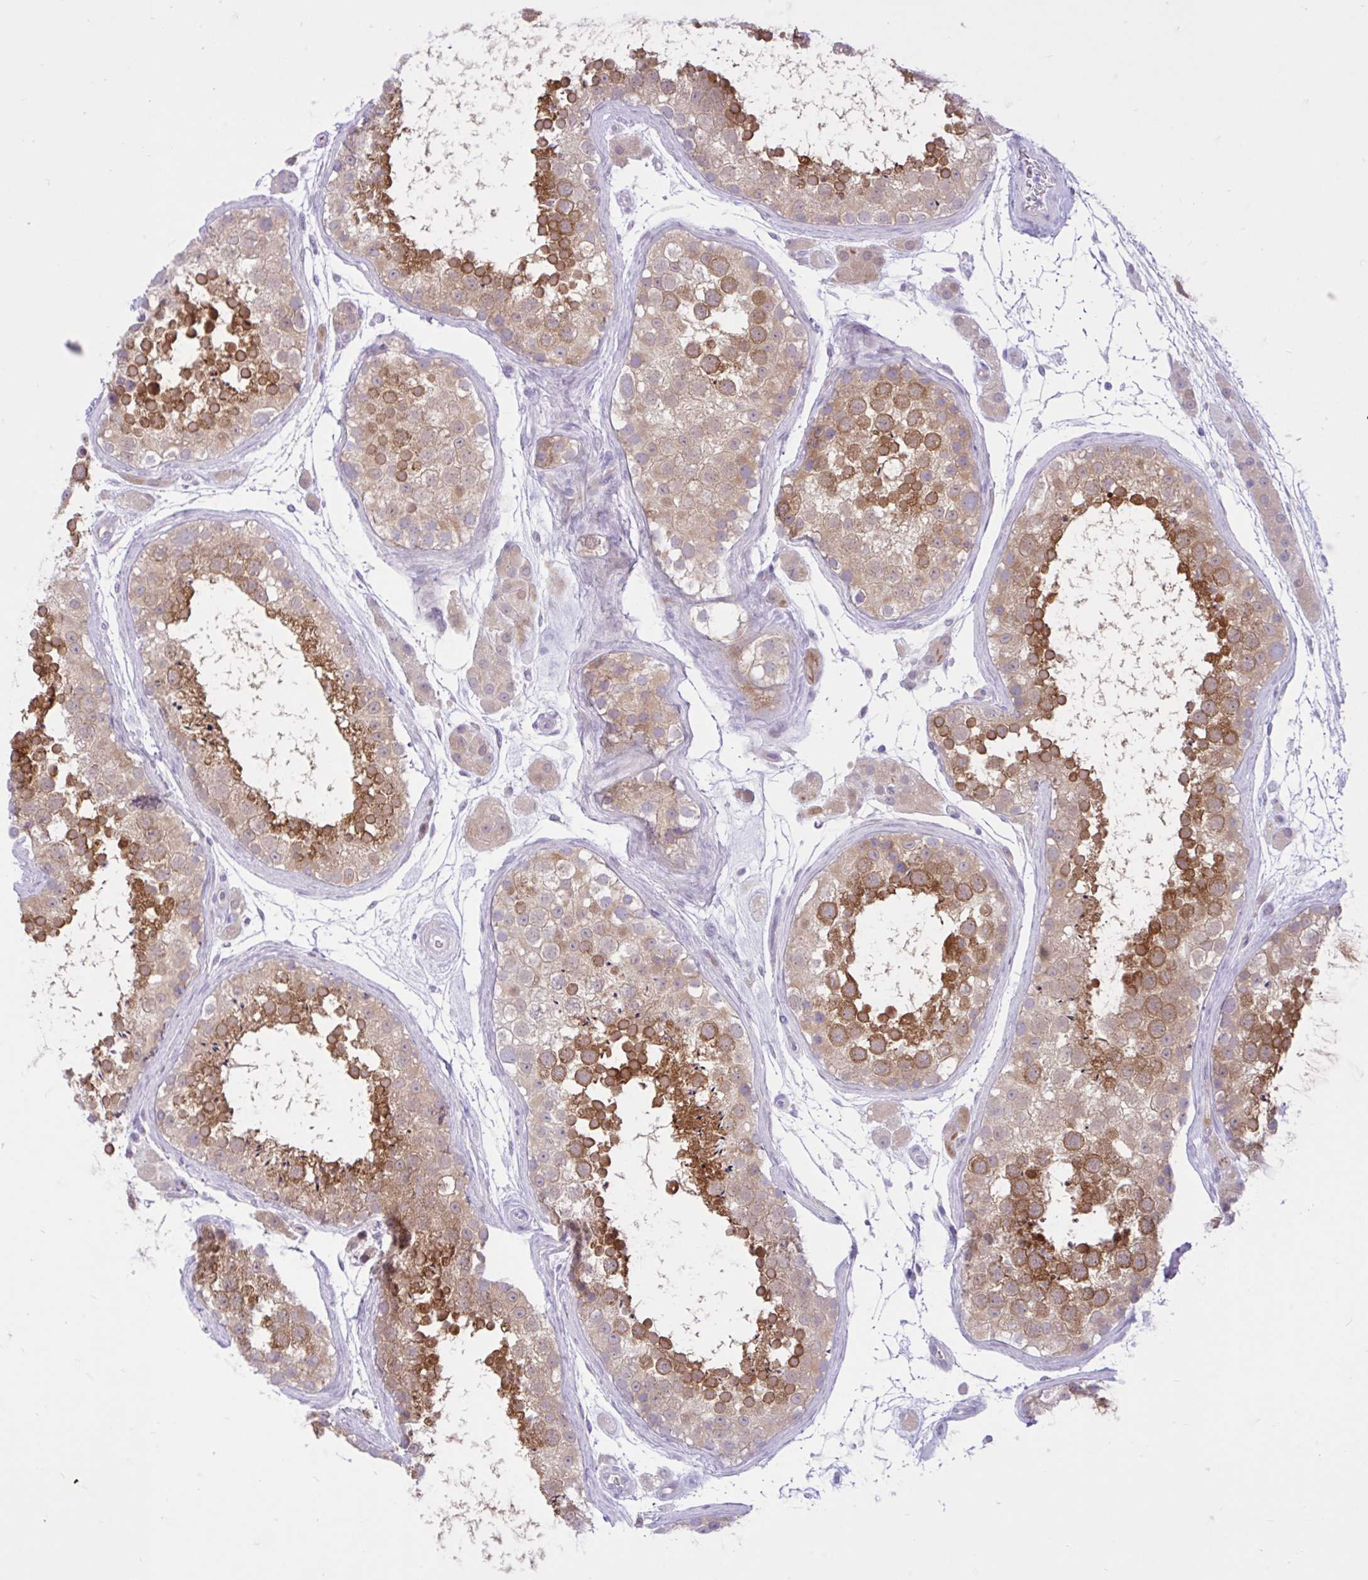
{"staining": {"intensity": "strong", "quantity": "25%-75%", "location": "cytoplasmic/membranous"}, "tissue": "testis", "cell_type": "Cells in seminiferous ducts", "image_type": "normal", "snomed": [{"axis": "morphology", "description": "Normal tissue, NOS"}, {"axis": "topography", "description": "Testis"}], "caption": "Brown immunohistochemical staining in normal testis shows strong cytoplasmic/membranous positivity in about 25%-75% of cells in seminiferous ducts. (DAB (3,3'-diaminobenzidine) IHC, brown staining for protein, blue staining for nuclei).", "gene": "ZNF101", "patient": {"sex": "male", "age": 41}}